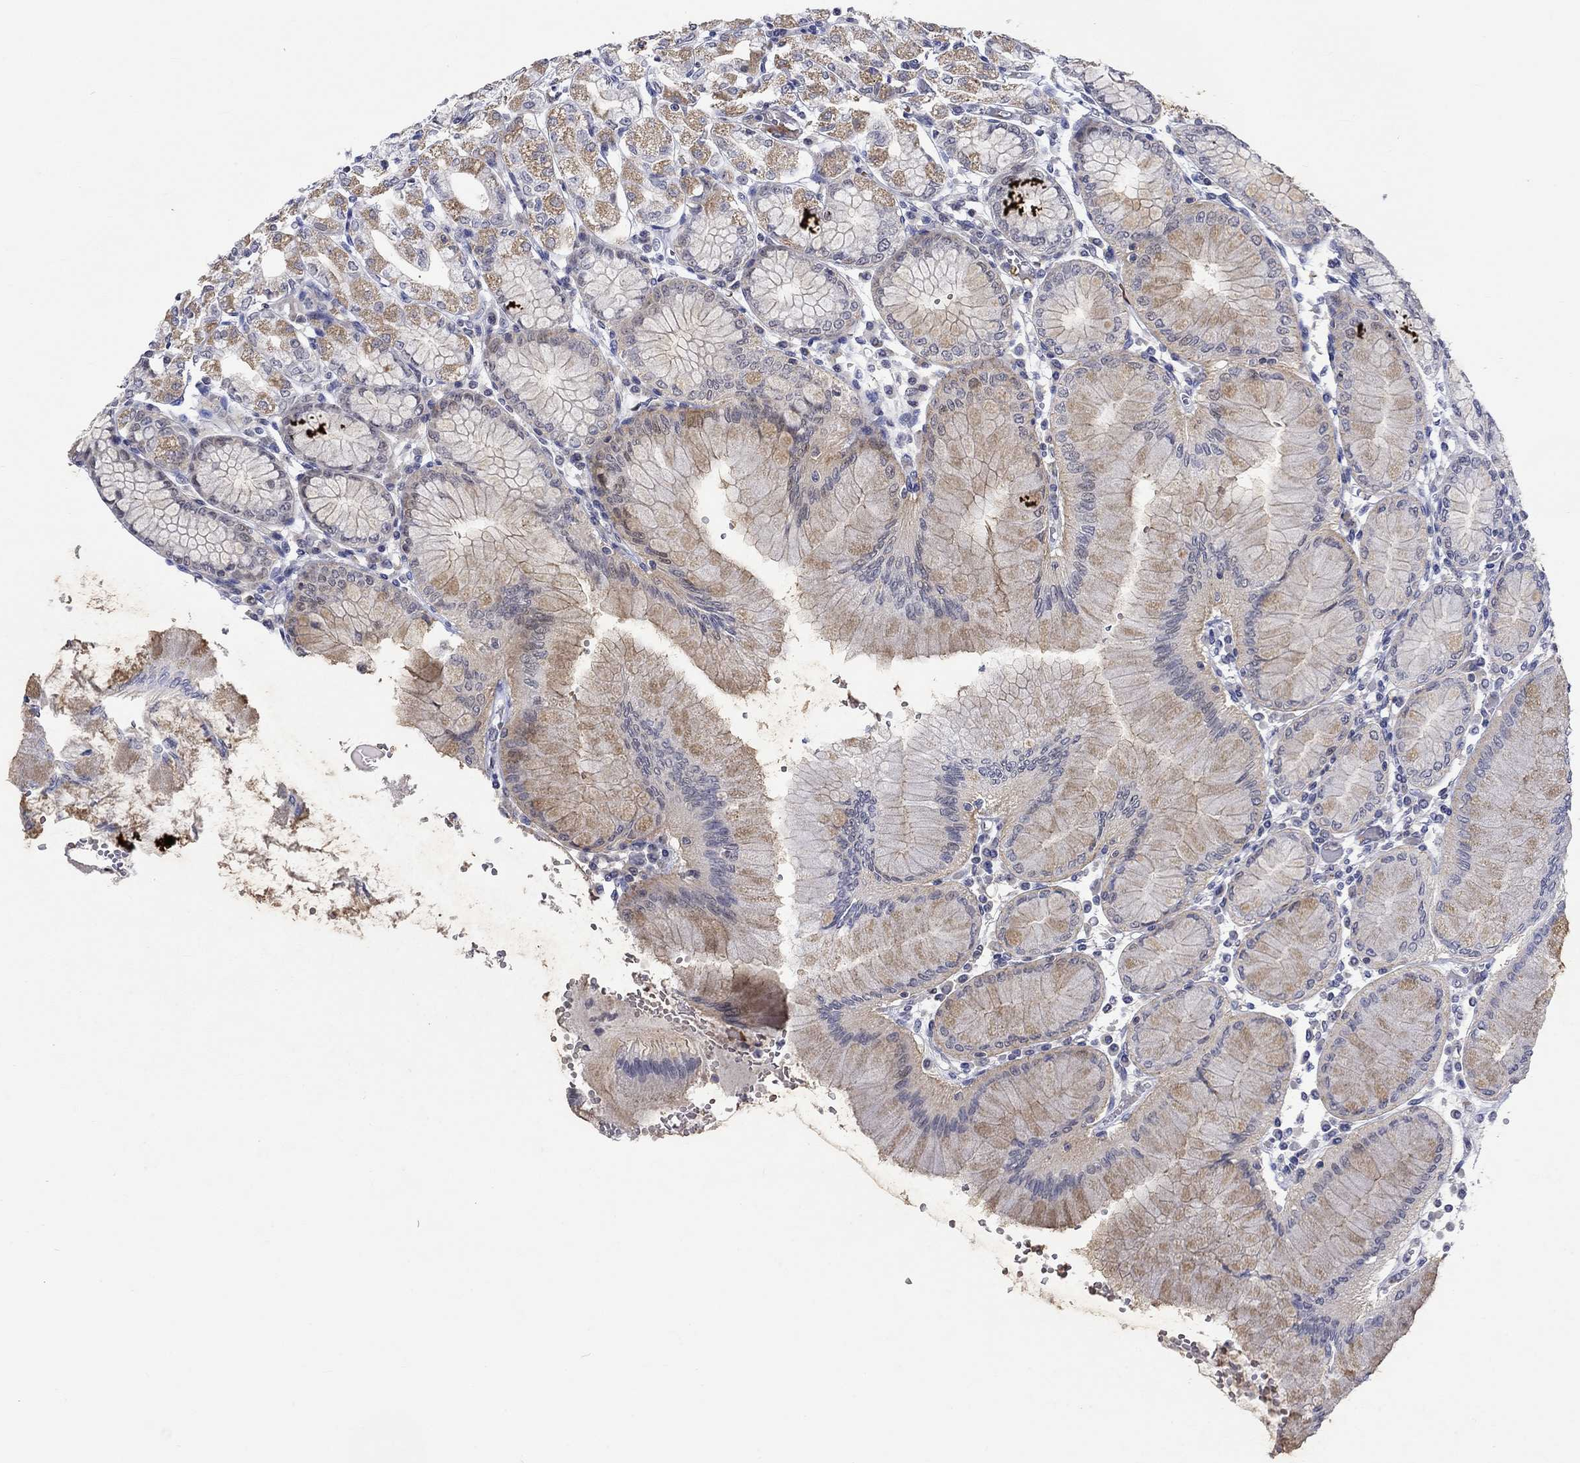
{"staining": {"intensity": "strong", "quantity": "<25%", "location": "cytoplasmic/membranous"}, "tissue": "stomach", "cell_type": "Glandular cells", "image_type": "normal", "snomed": [{"axis": "morphology", "description": "Normal tissue, NOS"}, {"axis": "topography", "description": "Skeletal muscle"}, {"axis": "topography", "description": "Stomach"}], "caption": "Immunohistochemistry photomicrograph of benign stomach: stomach stained using immunohistochemistry reveals medium levels of strong protein expression localized specifically in the cytoplasmic/membranous of glandular cells, appearing as a cytoplasmic/membranous brown color.", "gene": "WASF1", "patient": {"sex": "female", "age": 57}}